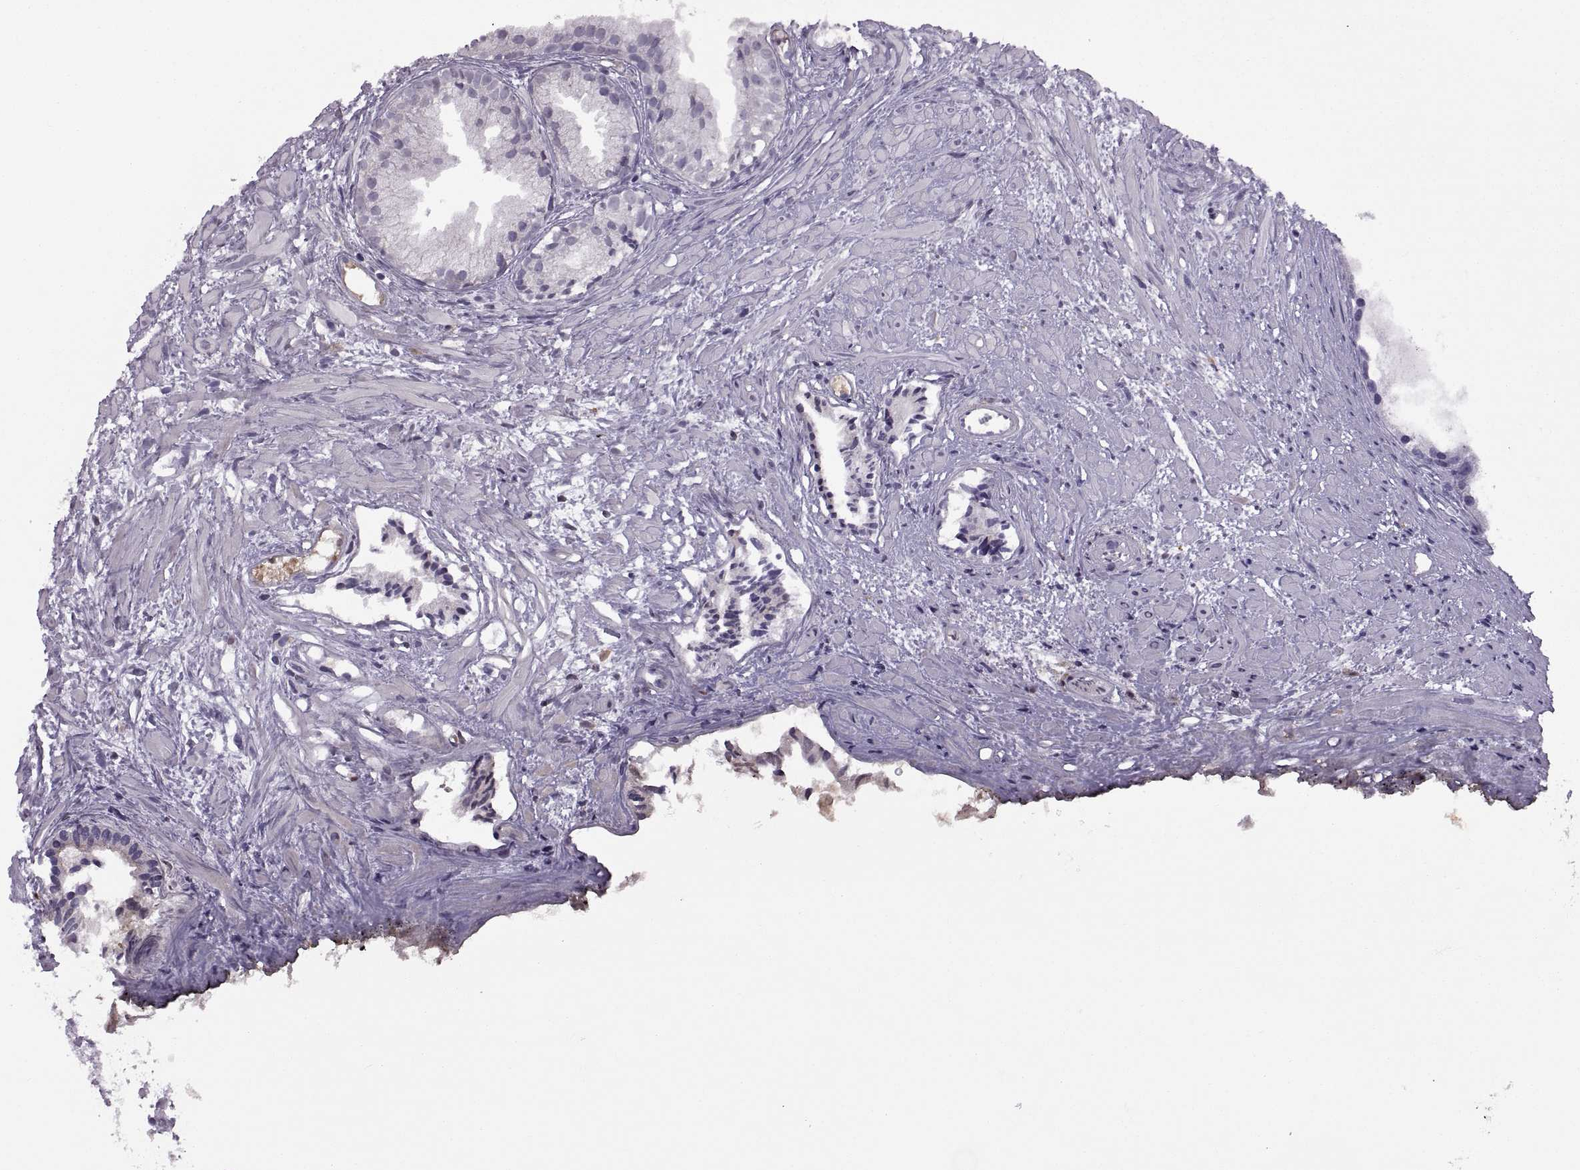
{"staining": {"intensity": "negative", "quantity": "none", "location": "none"}, "tissue": "prostate cancer", "cell_type": "Tumor cells", "image_type": "cancer", "snomed": [{"axis": "morphology", "description": "Adenocarcinoma, High grade"}, {"axis": "topography", "description": "Prostate"}], "caption": "A micrograph of high-grade adenocarcinoma (prostate) stained for a protein exhibits no brown staining in tumor cells.", "gene": "MEIOC", "patient": {"sex": "male", "age": 79}}